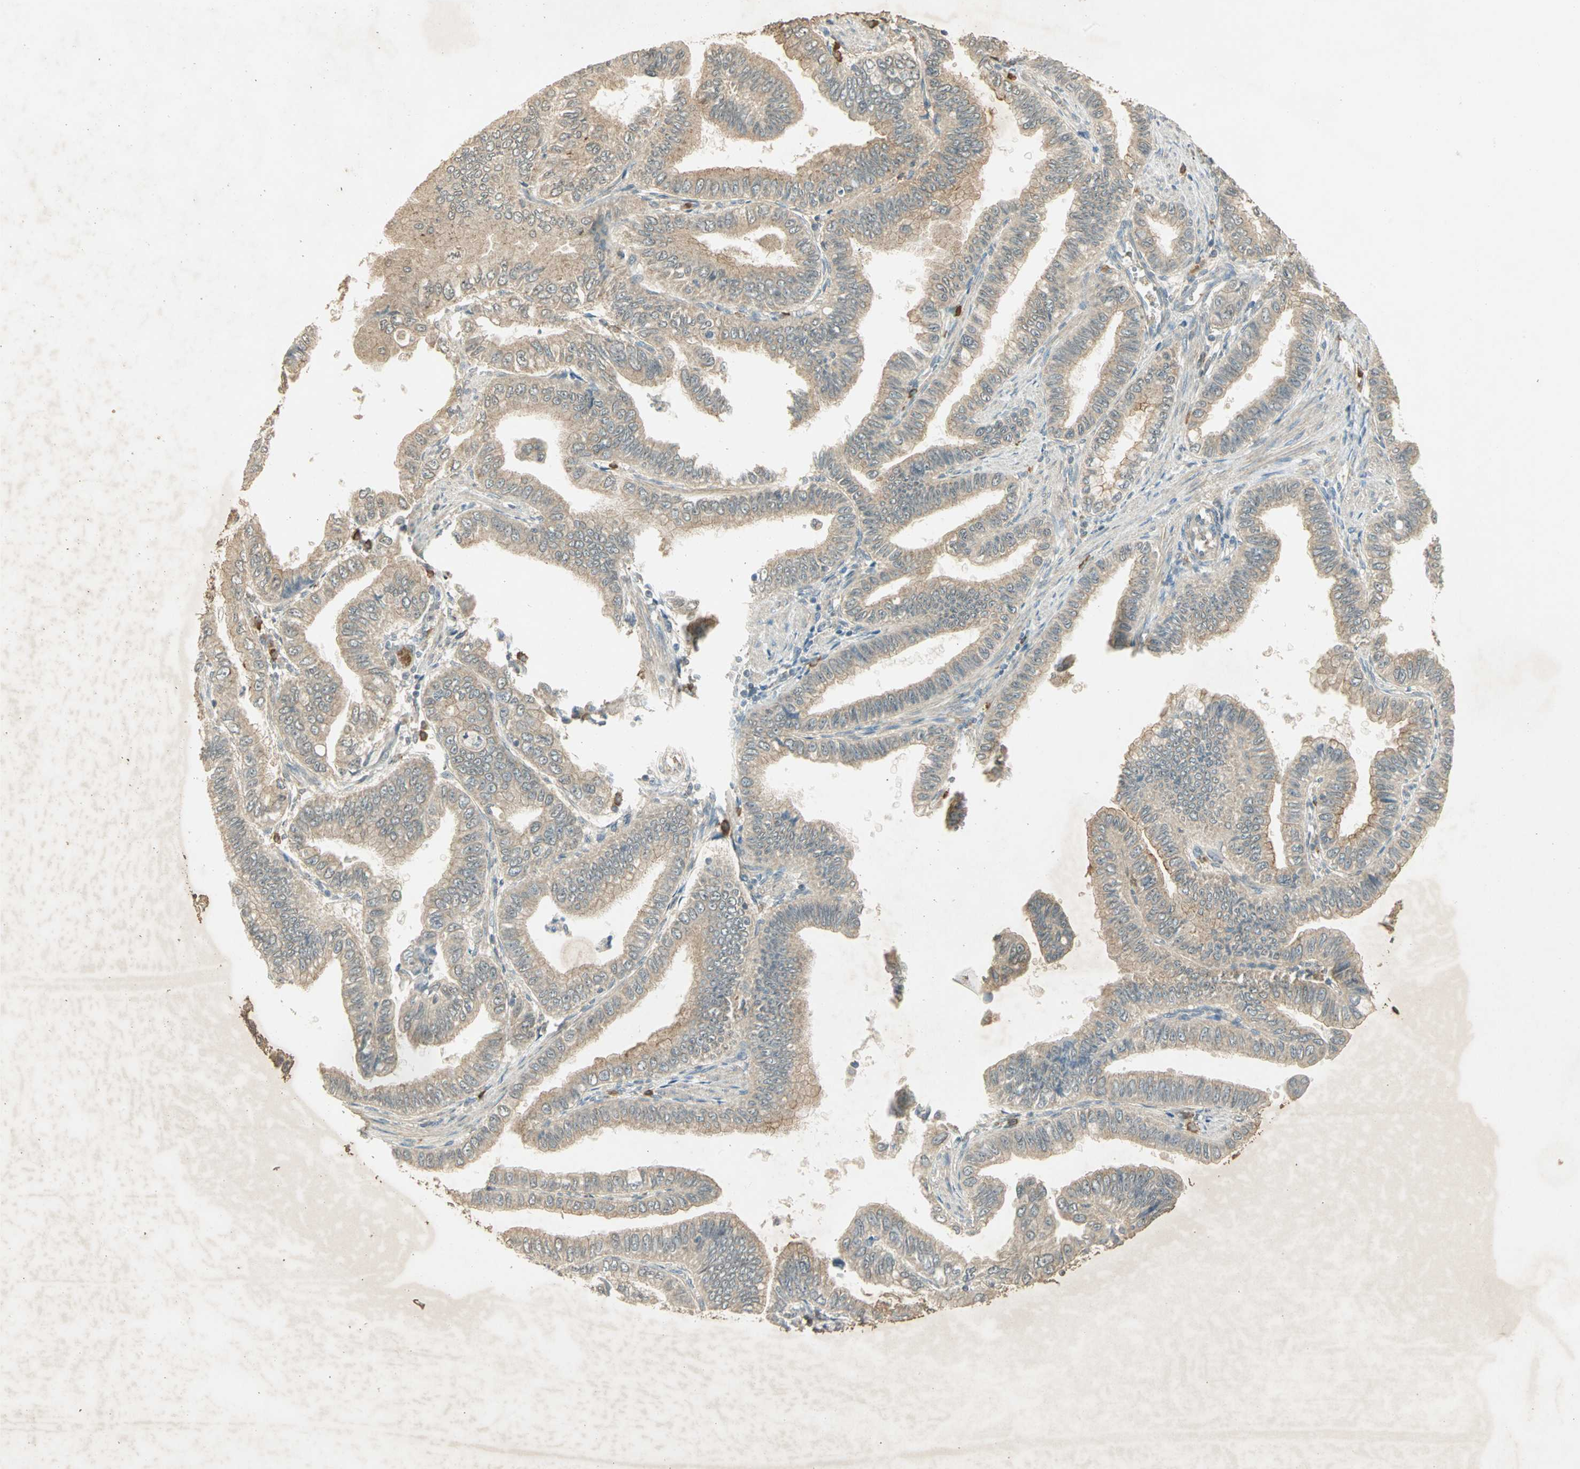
{"staining": {"intensity": "moderate", "quantity": "25%-75%", "location": "cytoplasmic/membranous"}, "tissue": "pancreatic cancer", "cell_type": "Tumor cells", "image_type": "cancer", "snomed": [{"axis": "morphology", "description": "Normal tissue, NOS"}, {"axis": "topography", "description": "Lymph node"}], "caption": "Human pancreatic cancer stained with a protein marker displays moderate staining in tumor cells.", "gene": "KEAP1", "patient": {"sex": "male", "age": 50}}